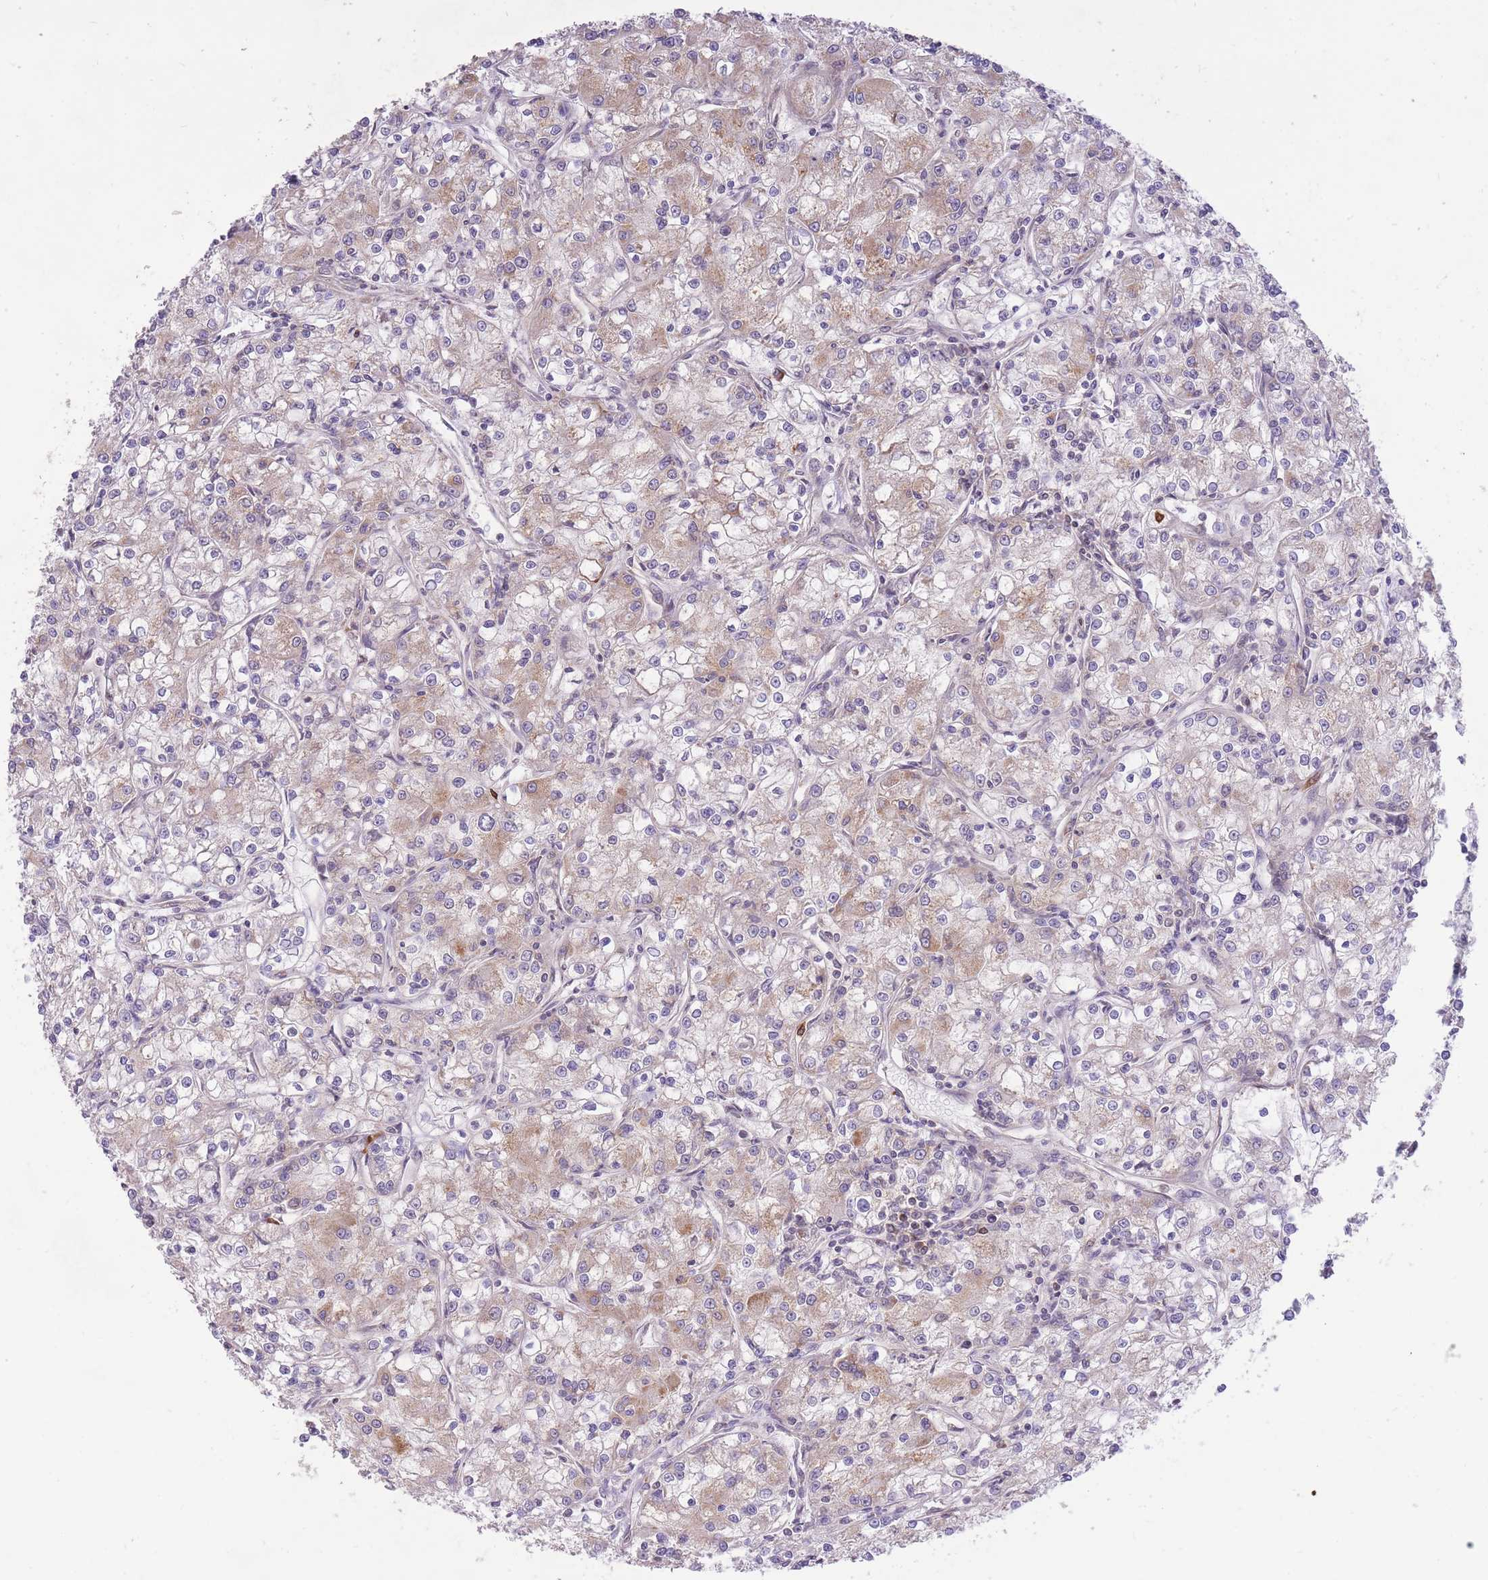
{"staining": {"intensity": "negative", "quantity": "none", "location": "none"}, "tissue": "renal cancer", "cell_type": "Tumor cells", "image_type": "cancer", "snomed": [{"axis": "morphology", "description": "Adenocarcinoma, NOS"}, {"axis": "topography", "description": "Kidney"}], "caption": "Image shows no significant protein staining in tumor cells of renal adenocarcinoma.", "gene": "ELOA2", "patient": {"sex": "female", "age": 59}}